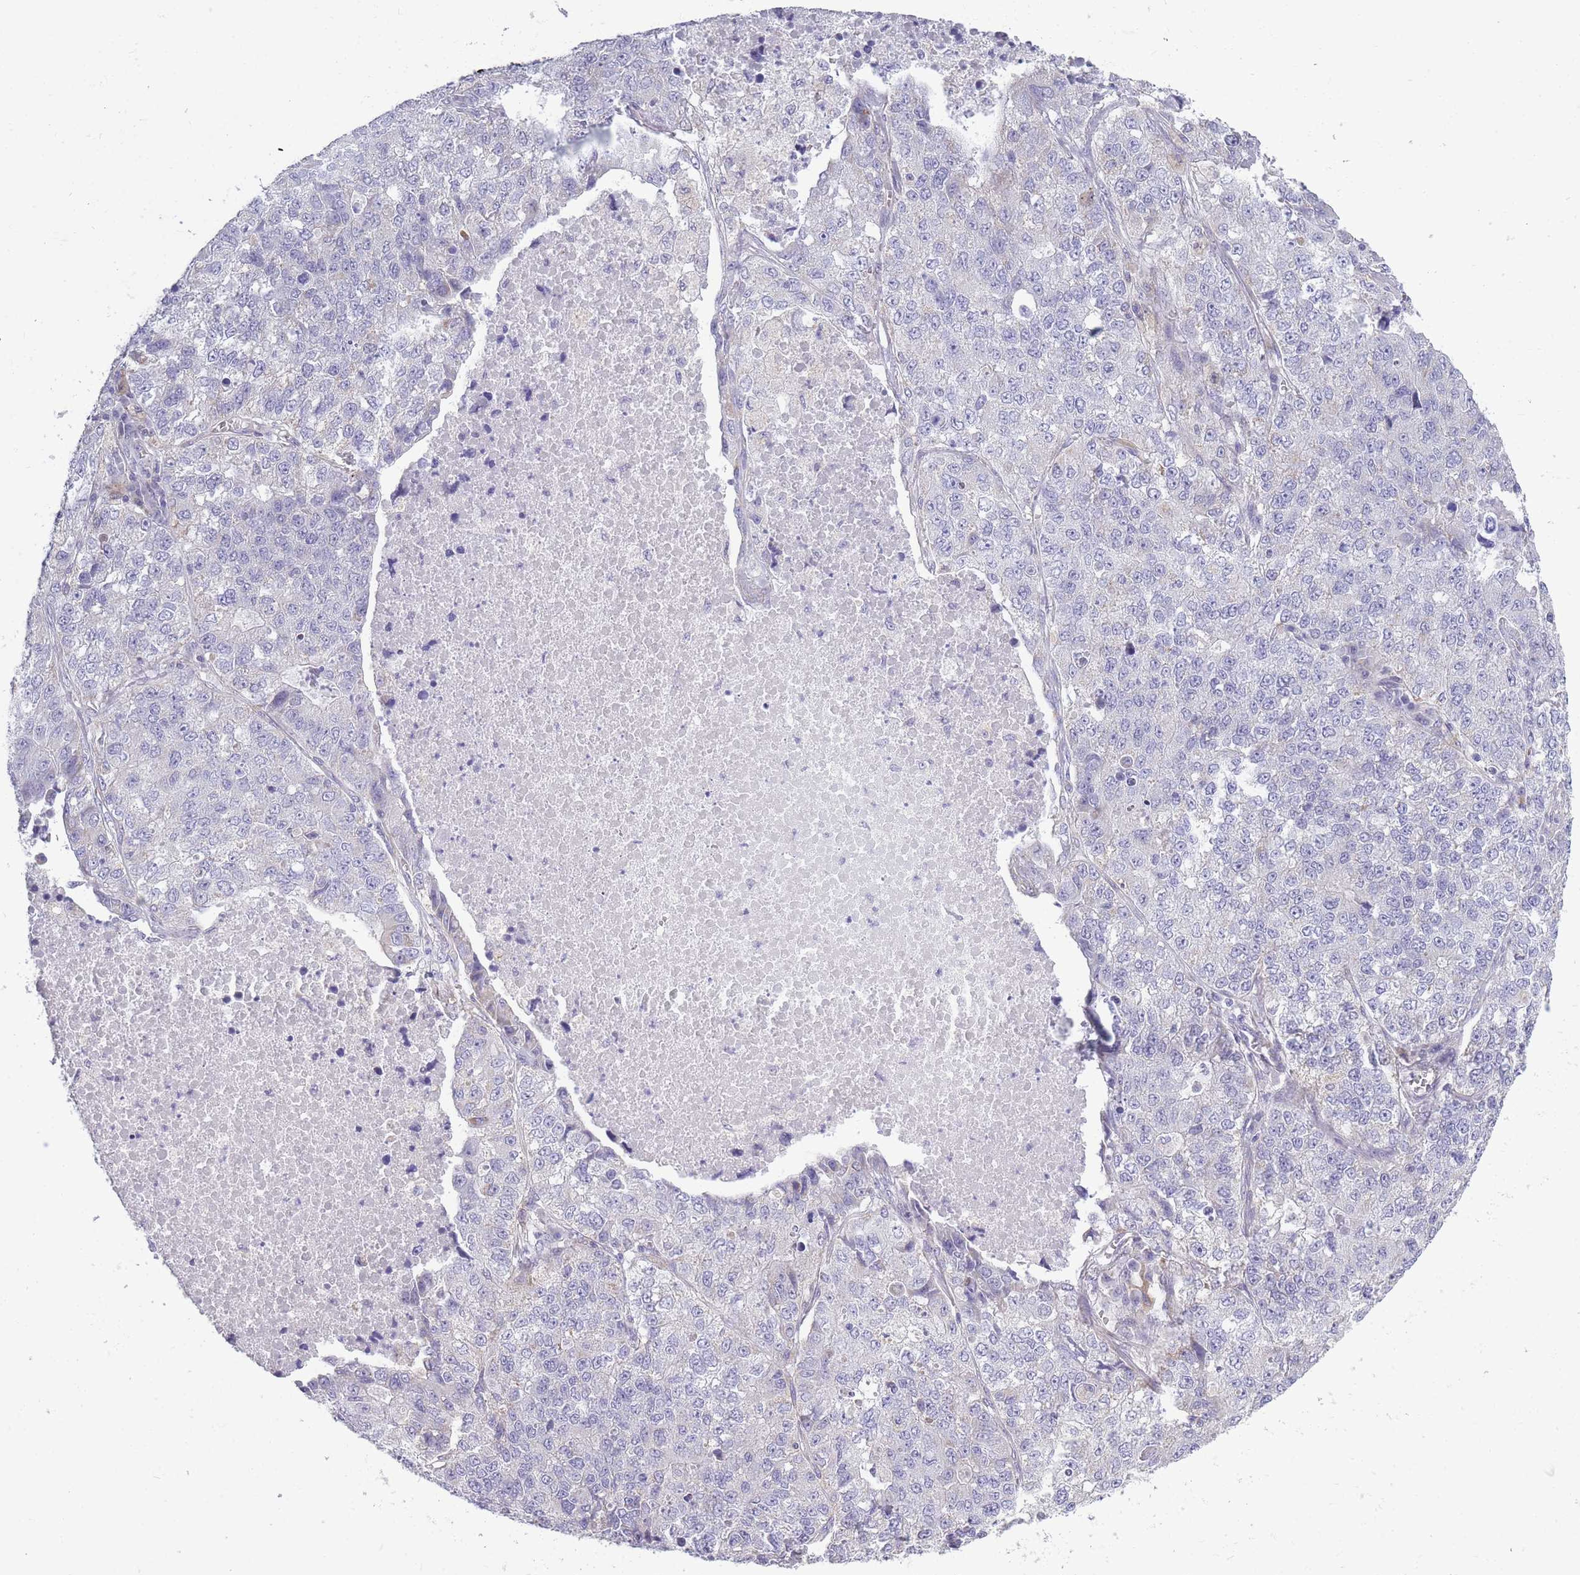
{"staining": {"intensity": "moderate", "quantity": "<25%", "location": "cytoplasmic/membranous"}, "tissue": "lung cancer", "cell_type": "Tumor cells", "image_type": "cancer", "snomed": [{"axis": "morphology", "description": "Adenocarcinoma, NOS"}, {"axis": "topography", "description": "Lung"}], "caption": "Immunohistochemistry (DAB (3,3'-diaminobenzidine)) staining of lung adenocarcinoma reveals moderate cytoplasmic/membranous protein positivity in approximately <25% of tumor cells. (Stains: DAB in brown, nuclei in blue, Microscopy: brightfield microscopy at high magnification).", "gene": "ZBTB24", "patient": {"sex": "male", "age": 49}}